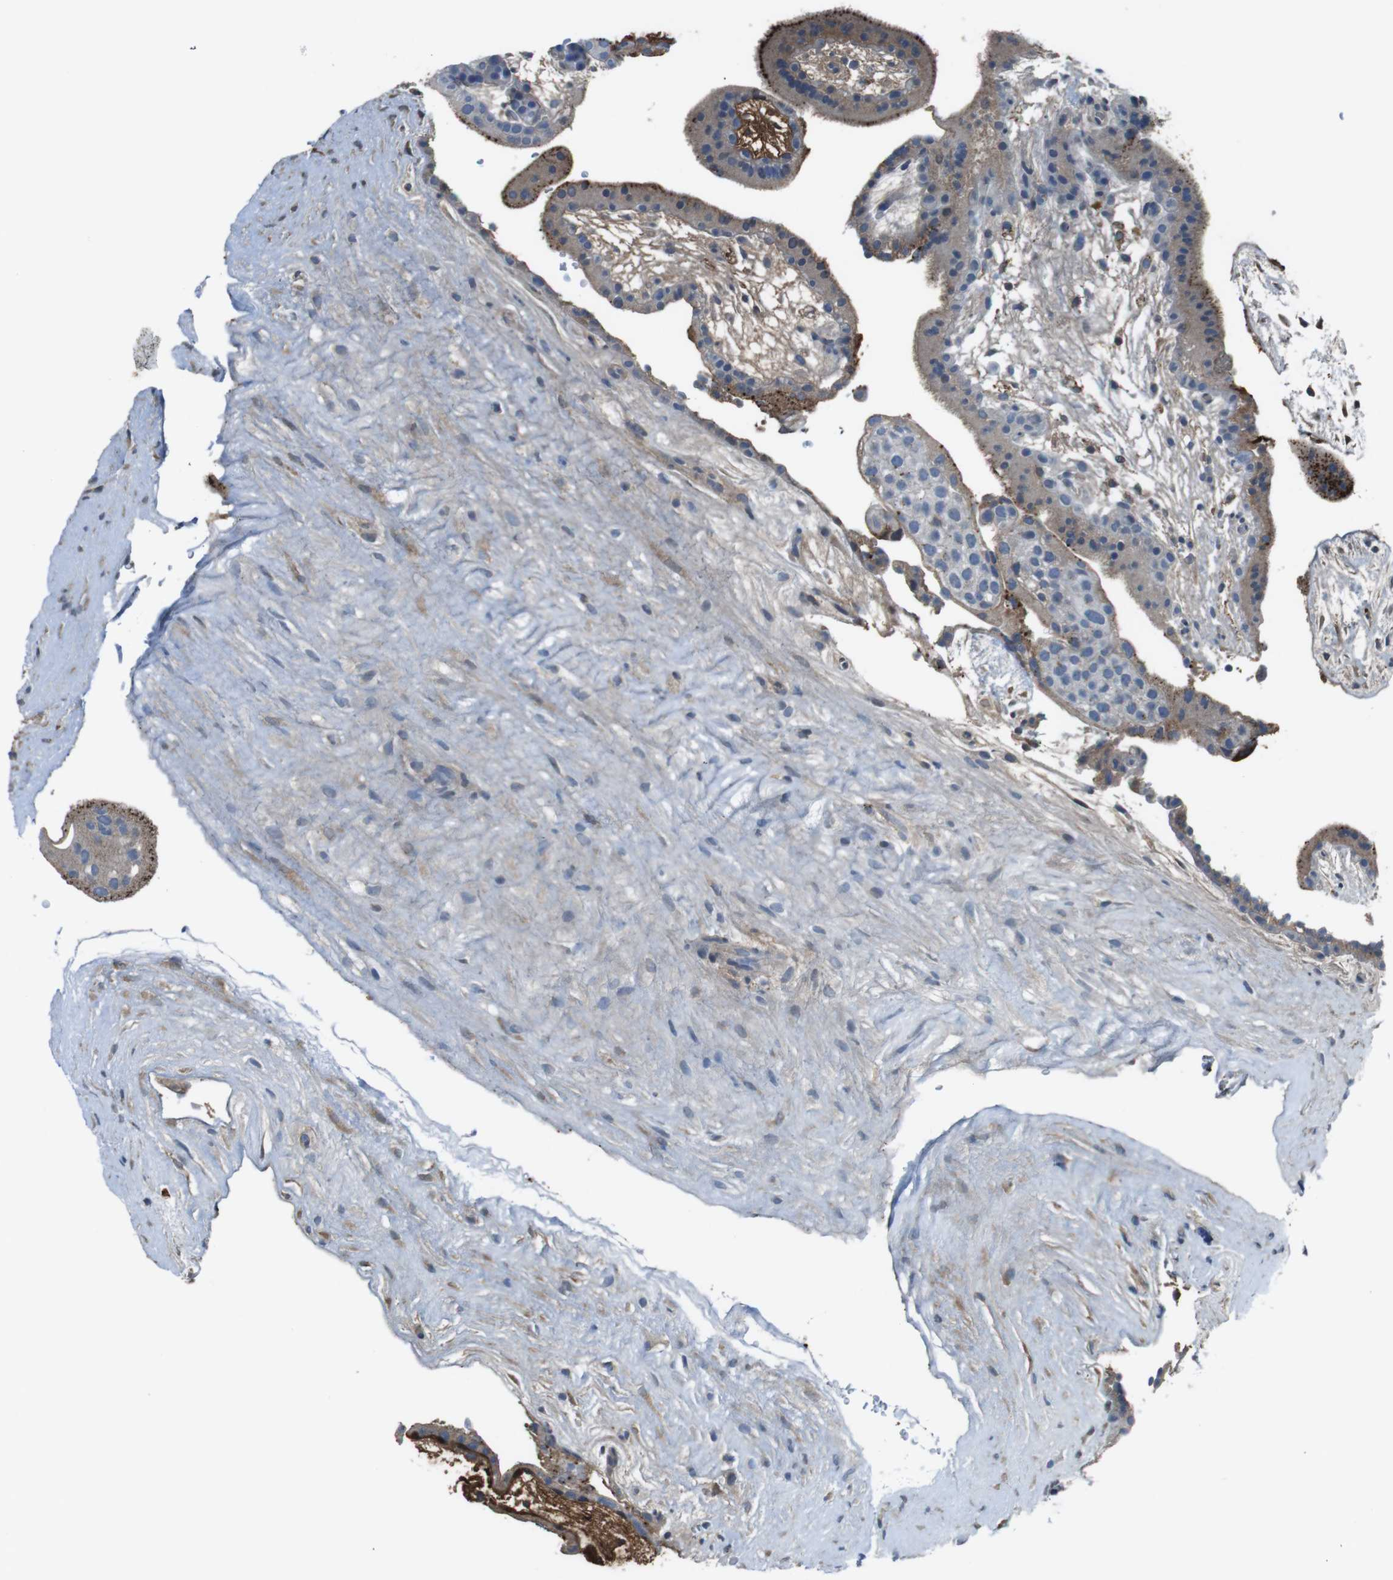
{"staining": {"intensity": "weak", "quantity": "<25%", "location": "cytoplasmic/membranous"}, "tissue": "placenta", "cell_type": "Decidual cells", "image_type": "normal", "snomed": [{"axis": "morphology", "description": "Normal tissue, NOS"}, {"axis": "topography", "description": "Placenta"}], "caption": "Immunohistochemistry (IHC) image of unremarkable human placenta stained for a protein (brown), which reveals no staining in decidual cells. (Immunohistochemistry (IHC), brightfield microscopy, high magnification).", "gene": "LTBP4", "patient": {"sex": "female", "age": 19}}